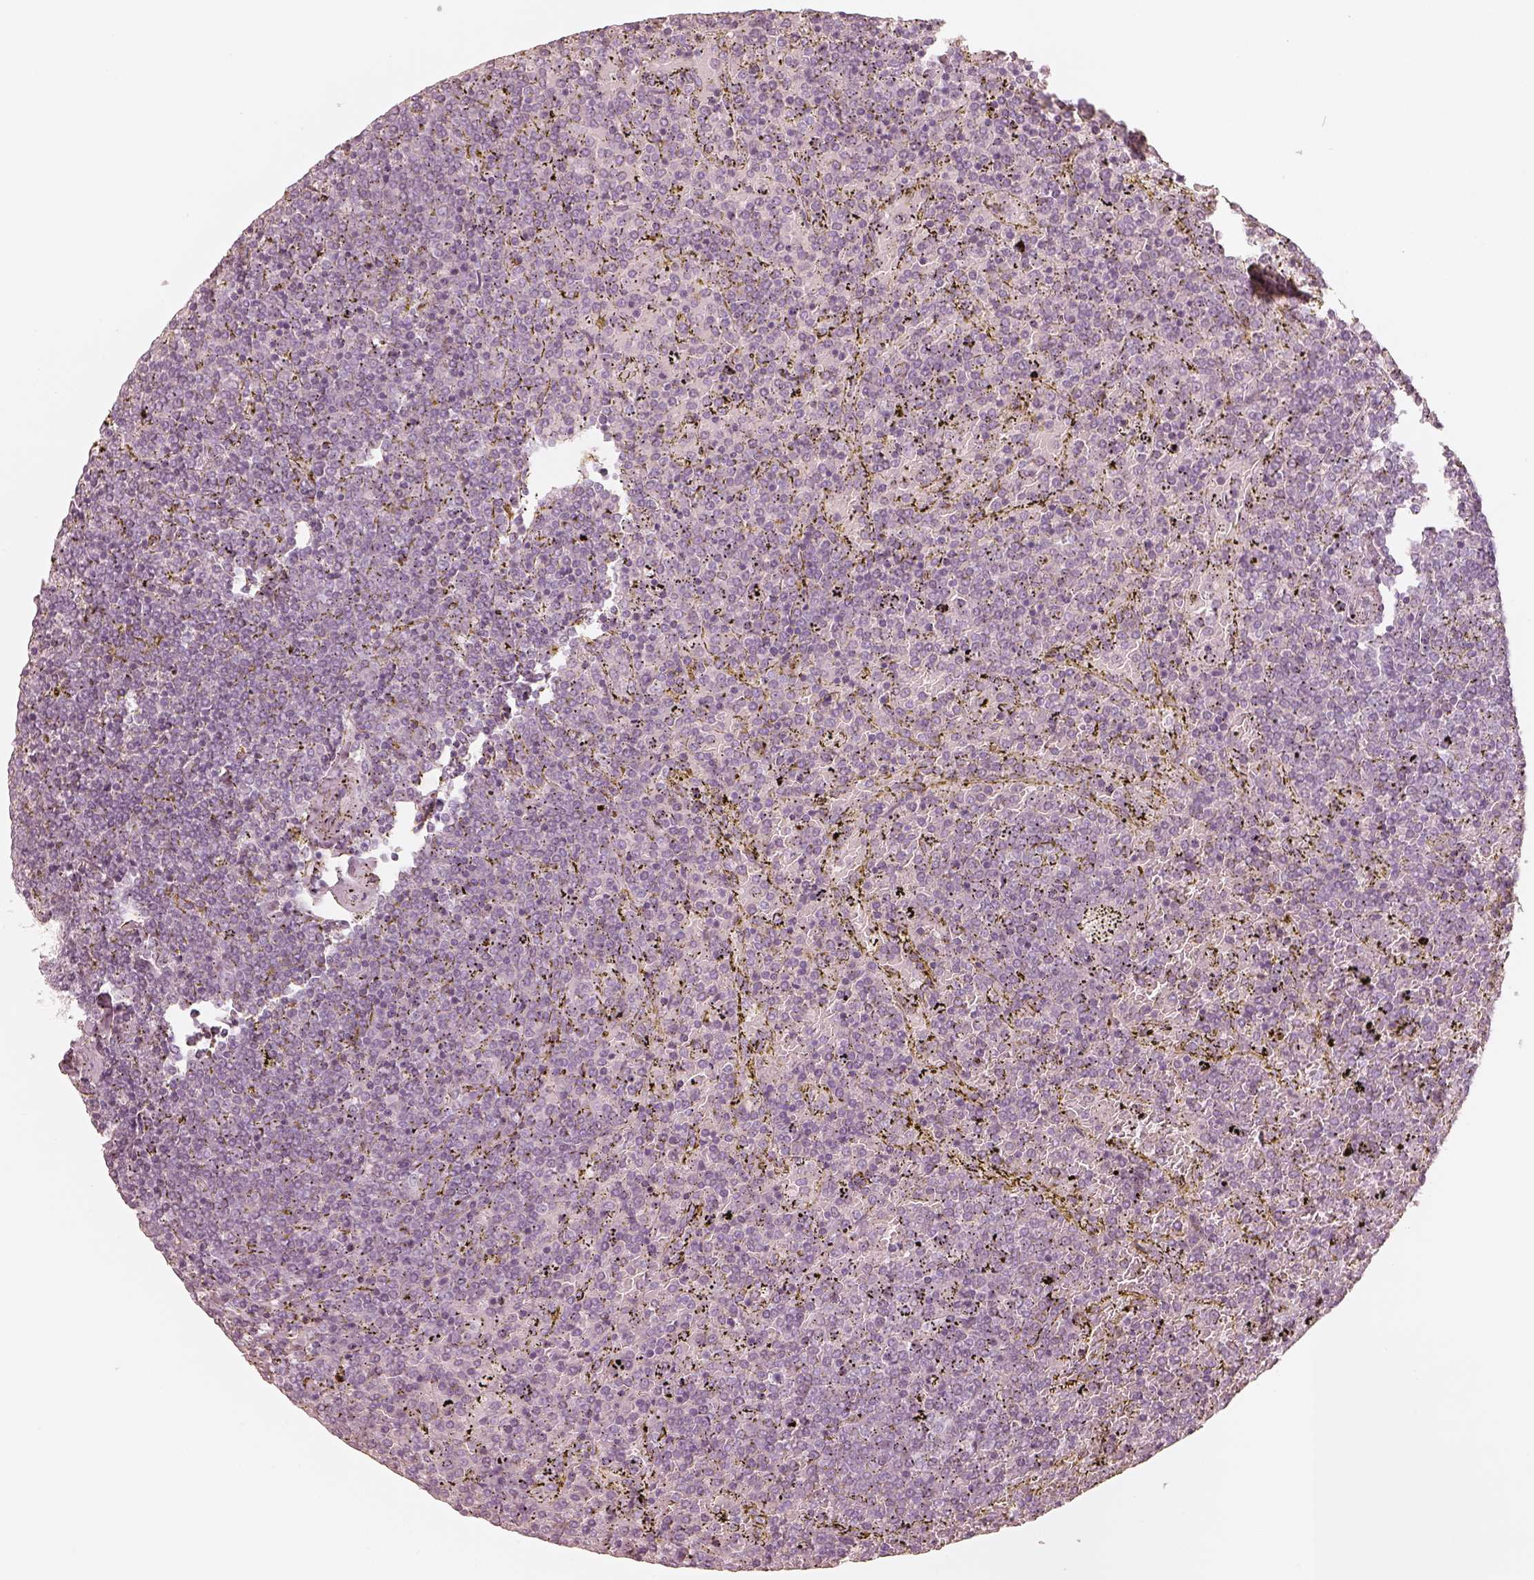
{"staining": {"intensity": "negative", "quantity": "none", "location": "none"}, "tissue": "lymphoma", "cell_type": "Tumor cells", "image_type": "cancer", "snomed": [{"axis": "morphology", "description": "Malignant lymphoma, non-Hodgkin's type, Low grade"}, {"axis": "topography", "description": "Spleen"}], "caption": "DAB immunohistochemical staining of human low-grade malignant lymphoma, non-Hodgkin's type demonstrates no significant staining in tumor cells. The staining was performed using DAB (3,3'-diaminobenzidine) to visualize the protein expression in brown, while the nuclei were stained in blue with hematoxylin (Magnification: 20x).", "gene": "KRT82", "patient": {"sex": "female", "age": 77}}